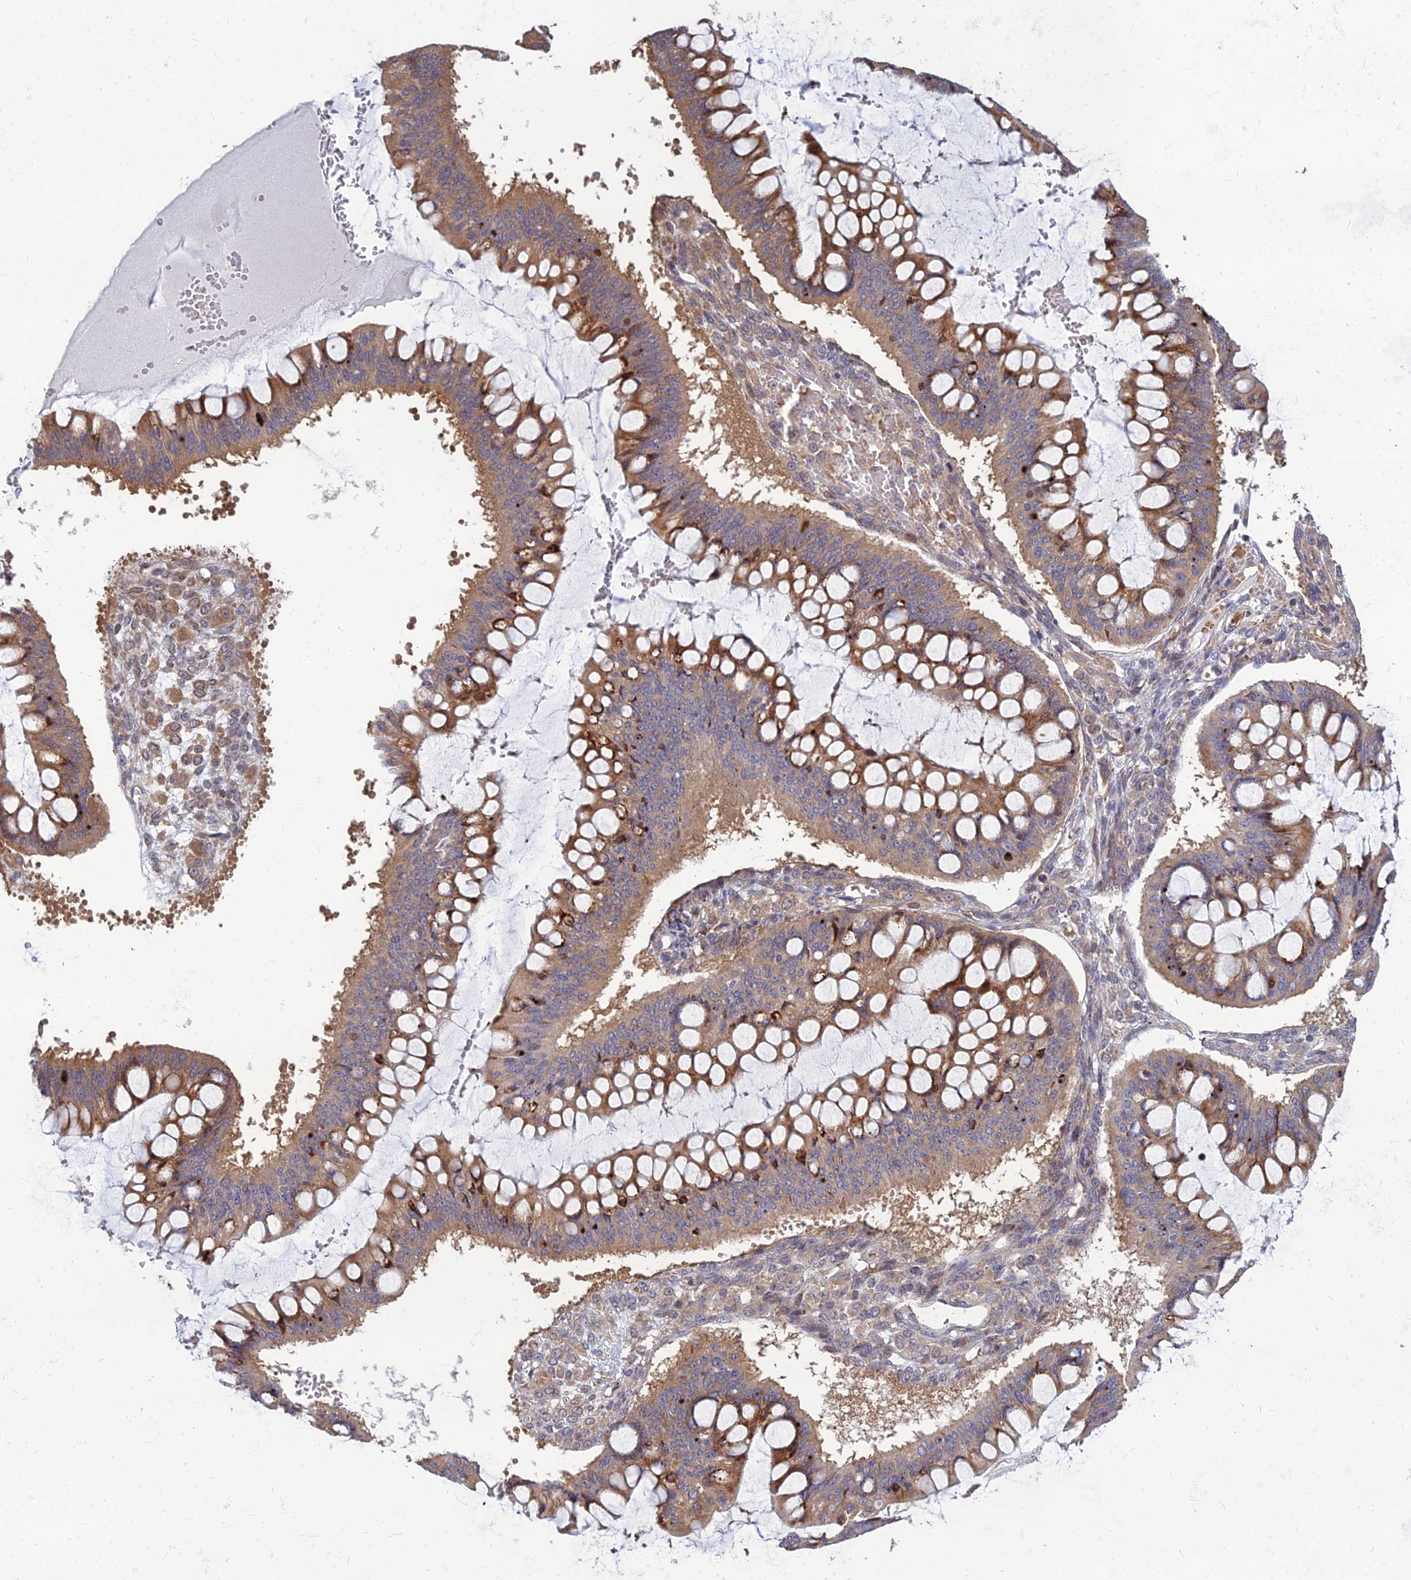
{"staining": {"intensity": "moderate", "quantity": ">75%", "location": "cytoplasmic/membranous"}, "tissue": "ovarian cancer", "cell_type": "Tumor cells", "image_type": "cancer", "snomed": [{"axis": "morphology", "description": "Cystadenocarcinoma, mucinous, NOS"}, {"axis": "topography", "description": "Ovary"}], "caption": "IHC image of mucinous cystadenocarcinoma (ovarian) stained for a protein (brown), which shows medium levels of moderate cytoplasmic/membranous expression in about >75% of tumor cells.", "gene": "CCT6B", "patient": {"sex": "female", "age": 73}}